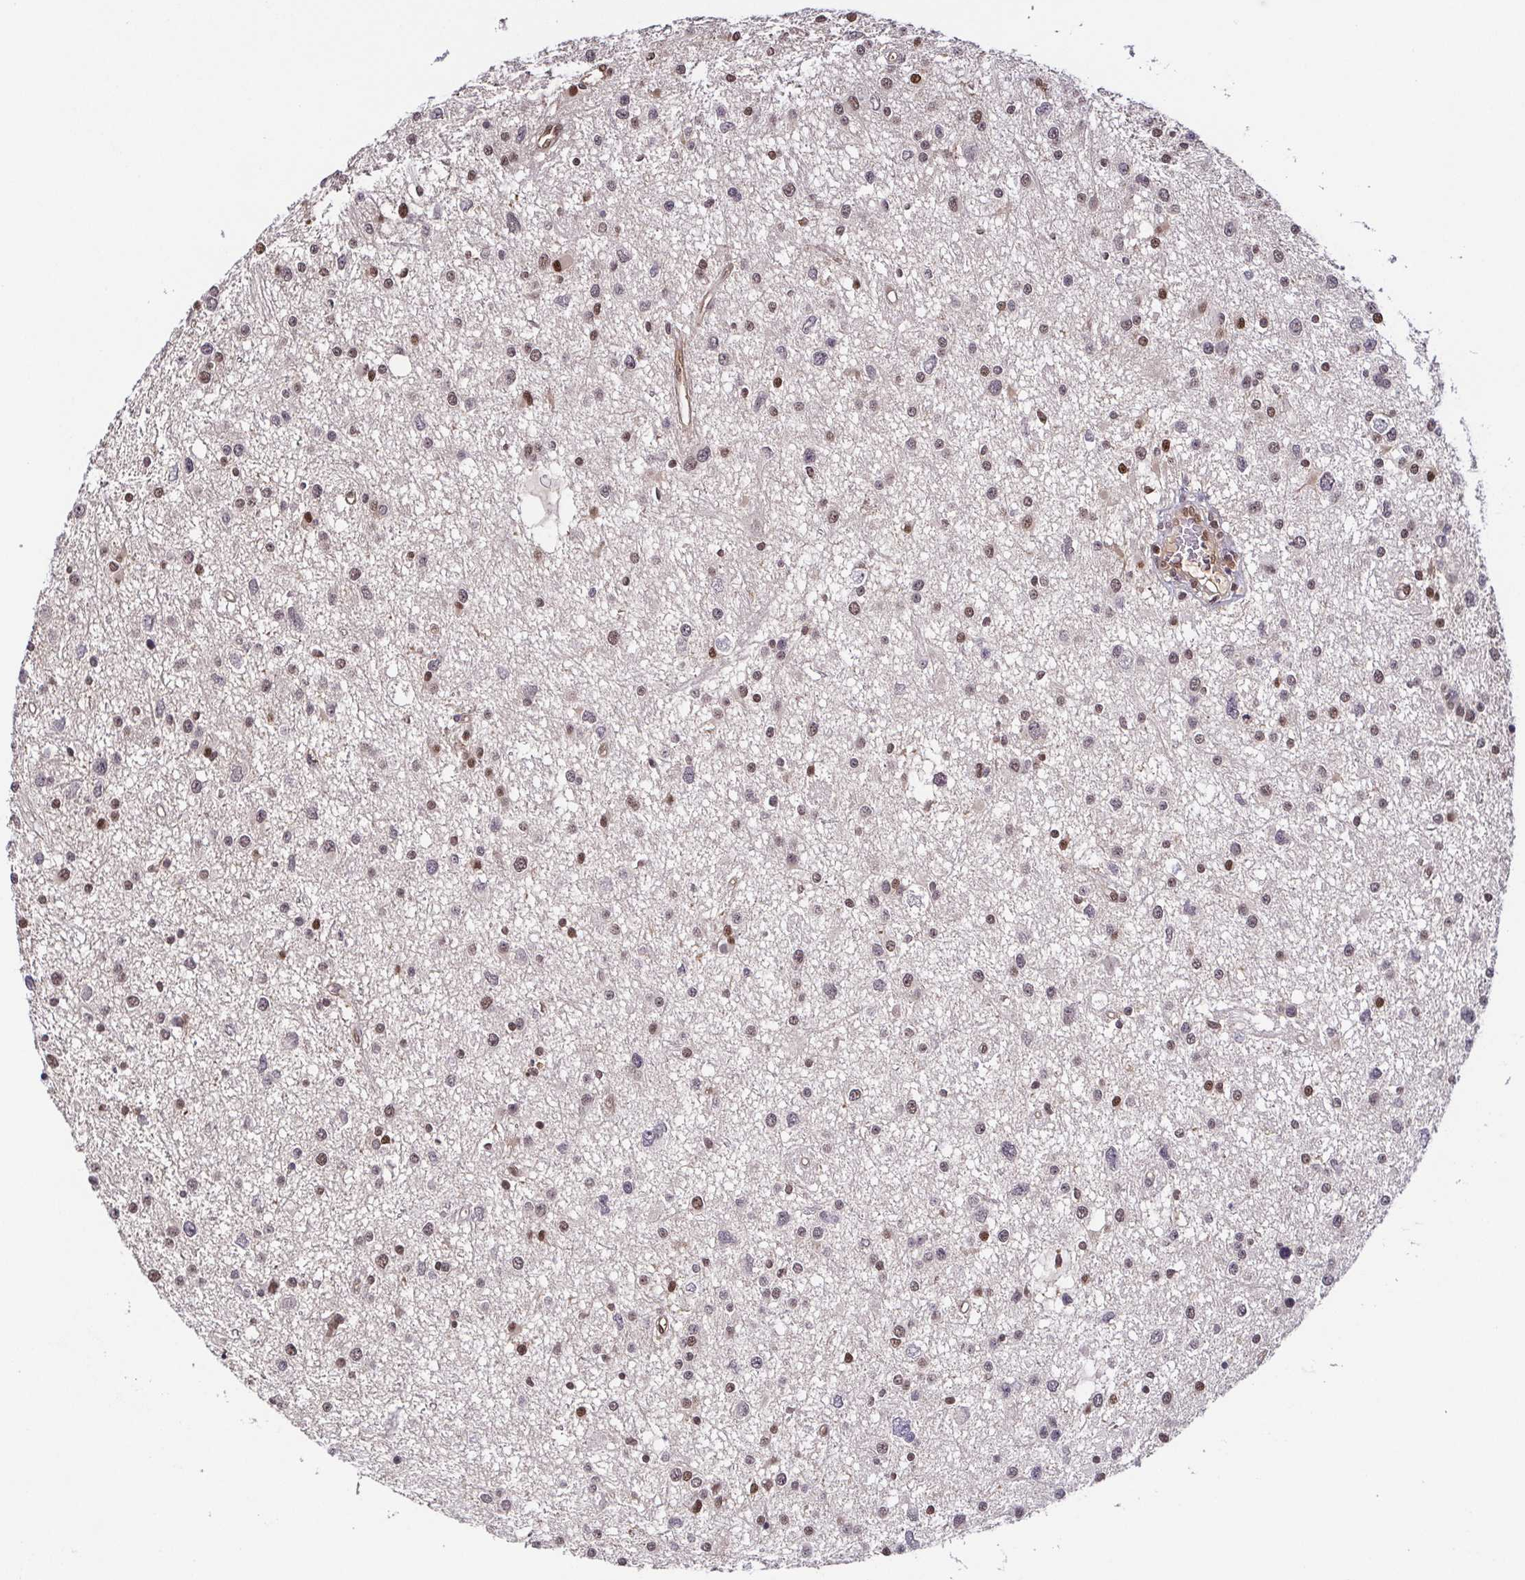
{"staining": {"intensity": "moderate", "quantity": "25%-75%", "location": "nuclear"}, "tissue": "glioma", "cell_type": "Tumor cells", "image_type": "cancer", "snomed": [{"axis": "morphology", "description": "Glioma, malignant, High grade"}, {"axis": "topography", "description": "Brain"}], "caption": "IHC image of neoplastic tissue: human high-grade glioma (malignant) stained using IHC shows medium levels of moderate protein expression localized specifically in the nuclear of tumor cells, appearing as a nuclear brown color.", "gene": "PSMB9", "patient": {"sex": "male", "age": 54}}